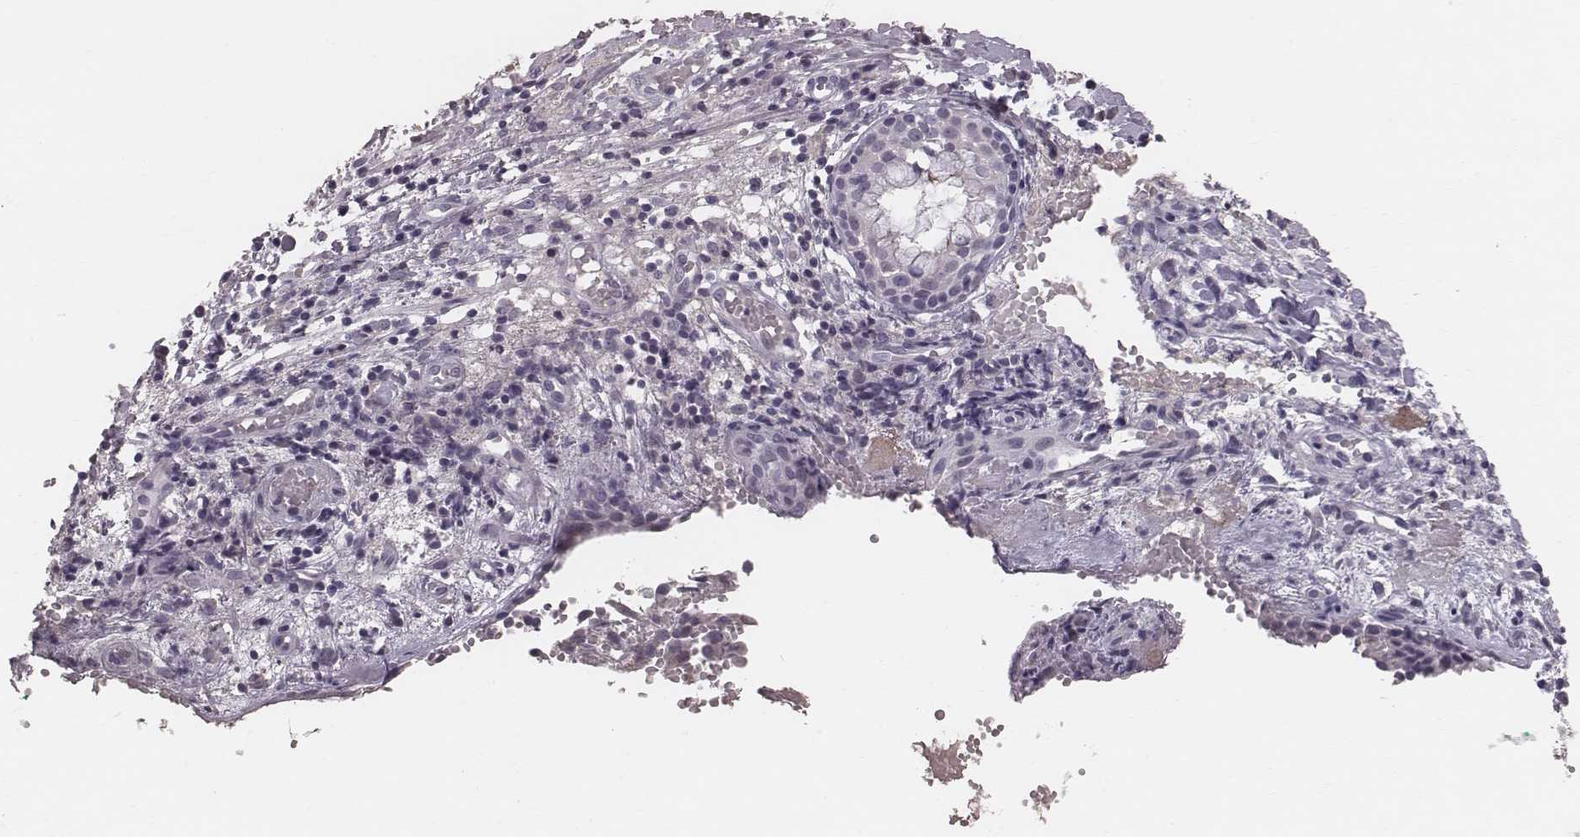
{"staining": {"intensity": "negative", "quantity": "none", "location": "none"}, "tissue": "nasopharynx", "cell_type": "Respiratory epithelial cells", "image_type": "normal", "snomed": [{"axis": "morphology", "description": "Normal tissue, NOS"}, {"axis": "morphology", "description": "Basal cell carcinoma"}, {"axis": "topography", "description": "Cartilage tissue"}, {"axis": "topography", "description": "Nasopharynx"}, {"axis": "topography", "description": "Oral tissue"}], "caption": "Respiratory epithelial cells show no significant staining in benign nasopharynx. (IHC, brightfield microscopy, high magnification).", "gene": "CFTR", "patient": {"sex": "female", "age": 77}}